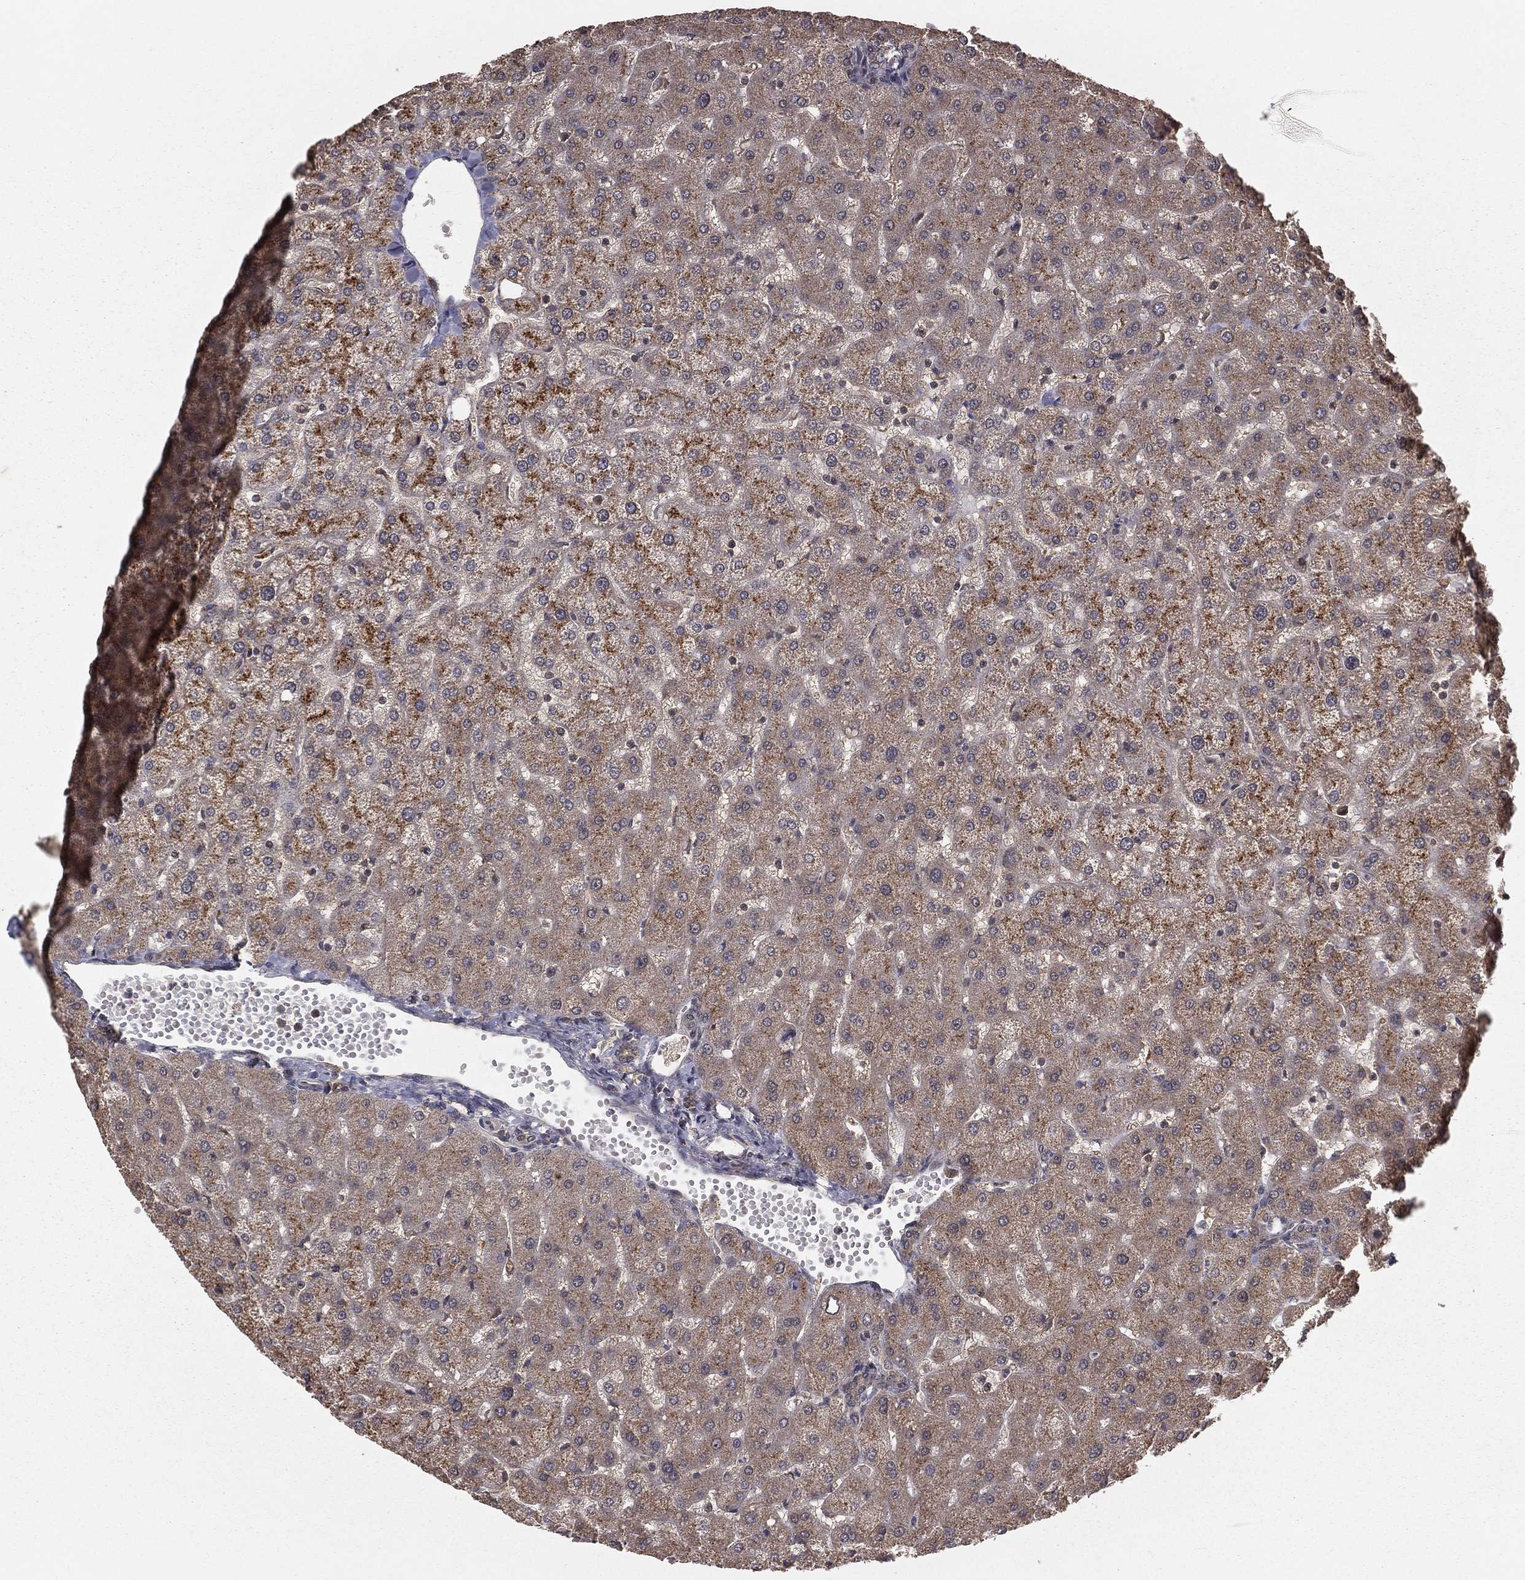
{"staining": {"intensity": "negative", "quantity": "none", "location": "none"}, "tissue": "liver", "cell_type": "Cholangiocytes", "image_type": "normal", "snomed": [{"axis": "morphology", "description": "Normal tissue, NOS"}, {"axis": "topography", "description": "Liver"}], "caption": "Immunohistochemical staining of normal liver demonstrates no significant positivity in cholangiocytes.", "gene": "ZDHHC15", "patient": {"sex": "female", "age": 50}}